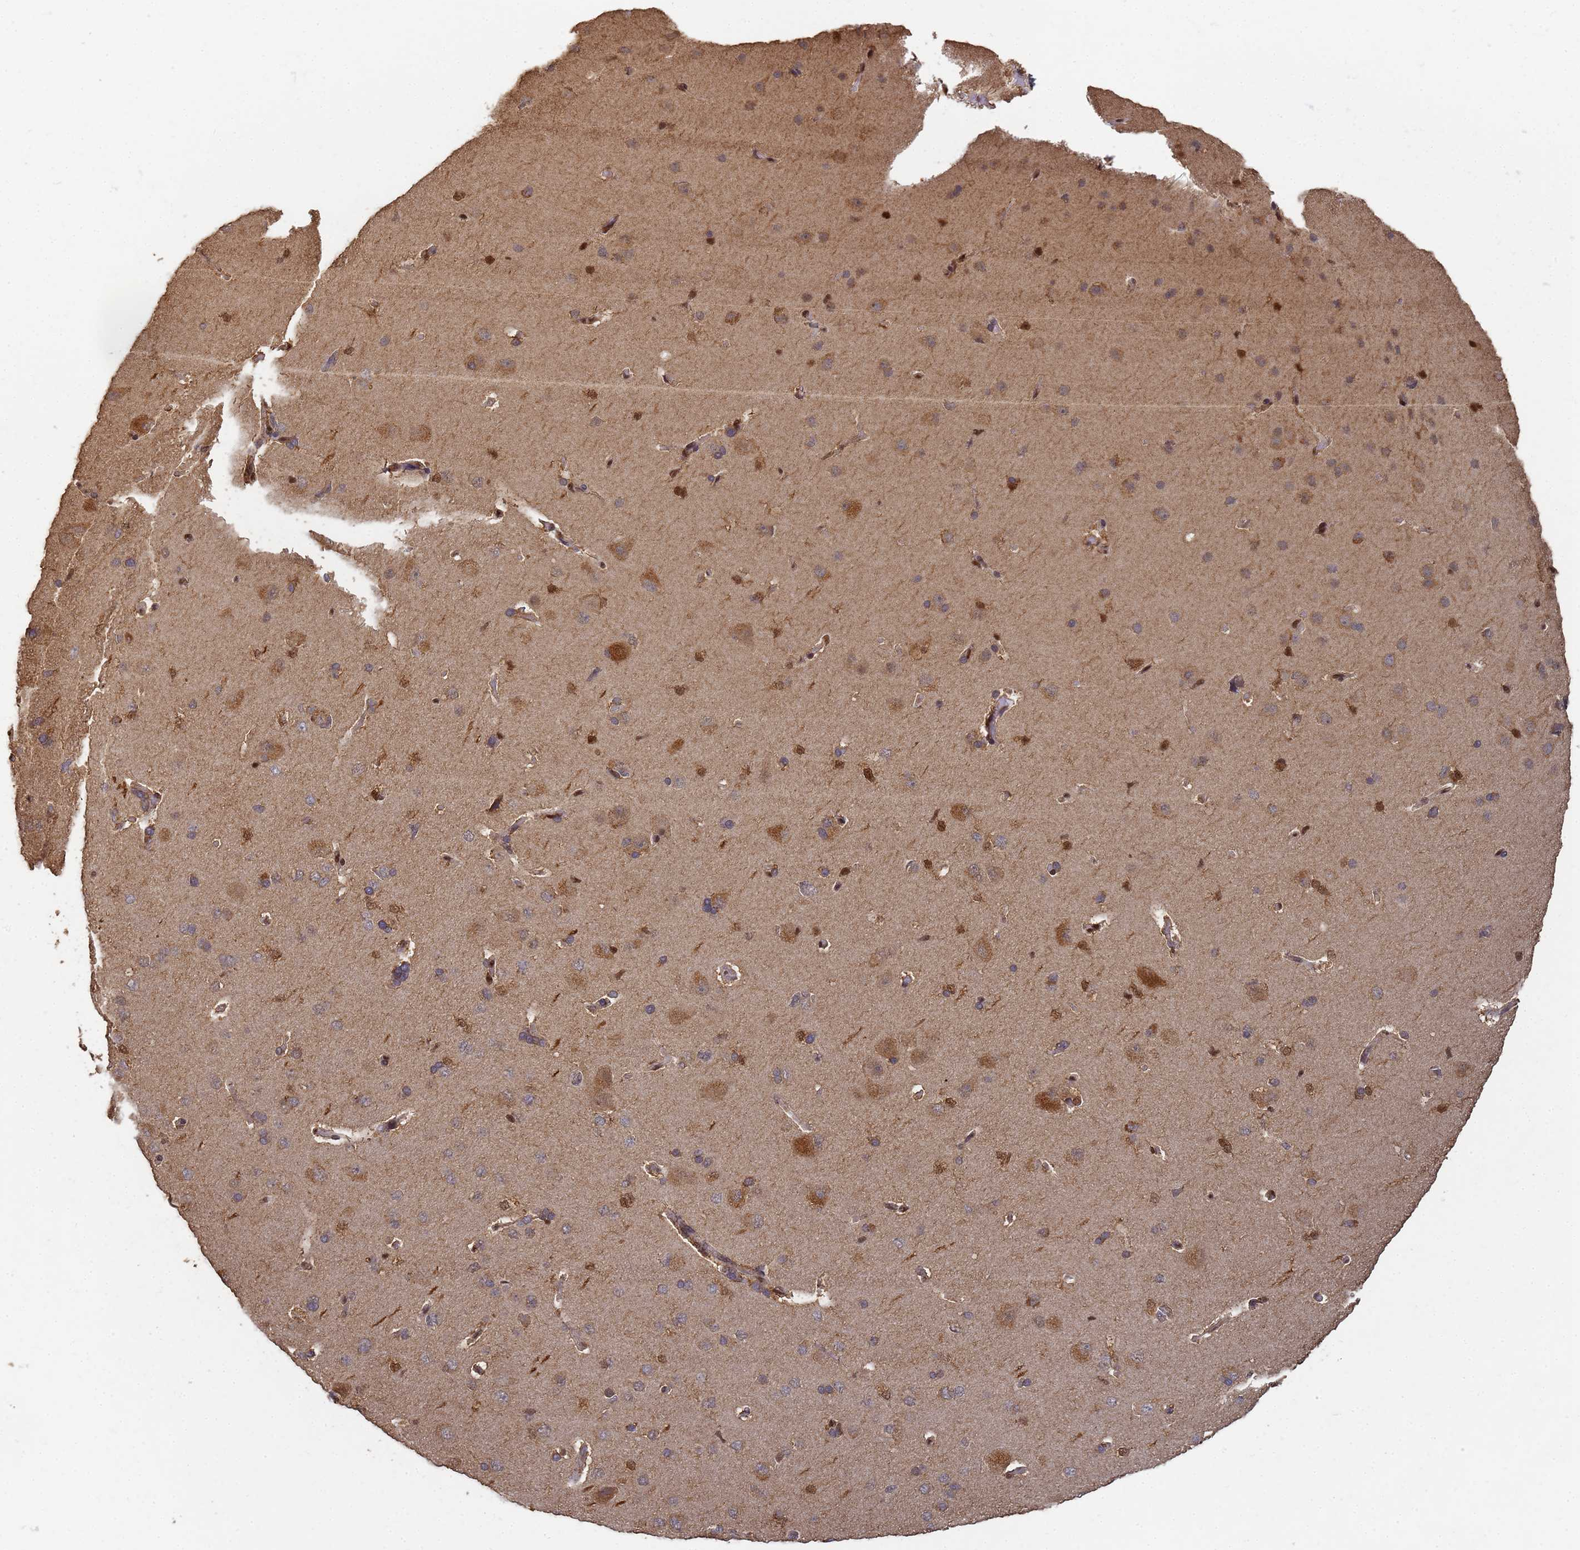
{"staining": {"intensity": "negative", "quantity": "none", "location": "none"}, "tissue": "cerebral cortex", "cell_type": "Endothelial cells", "image_type": "normal", "snomed": [{"axis": "morphology", "description": "Normal tissue, NOS"}, {"axis": "topography", "description": "Cerebral cortex"}], "caption": "Immunohistochemistry micrograph of benign cerebral cortex stained for a protein (brown), which demonstrates no staining in endothelial cells. (IHC, brightfield microscopy, high magnification).", "gene": "SECISBP2", "patient": {"sex": "male", "age": 62}}